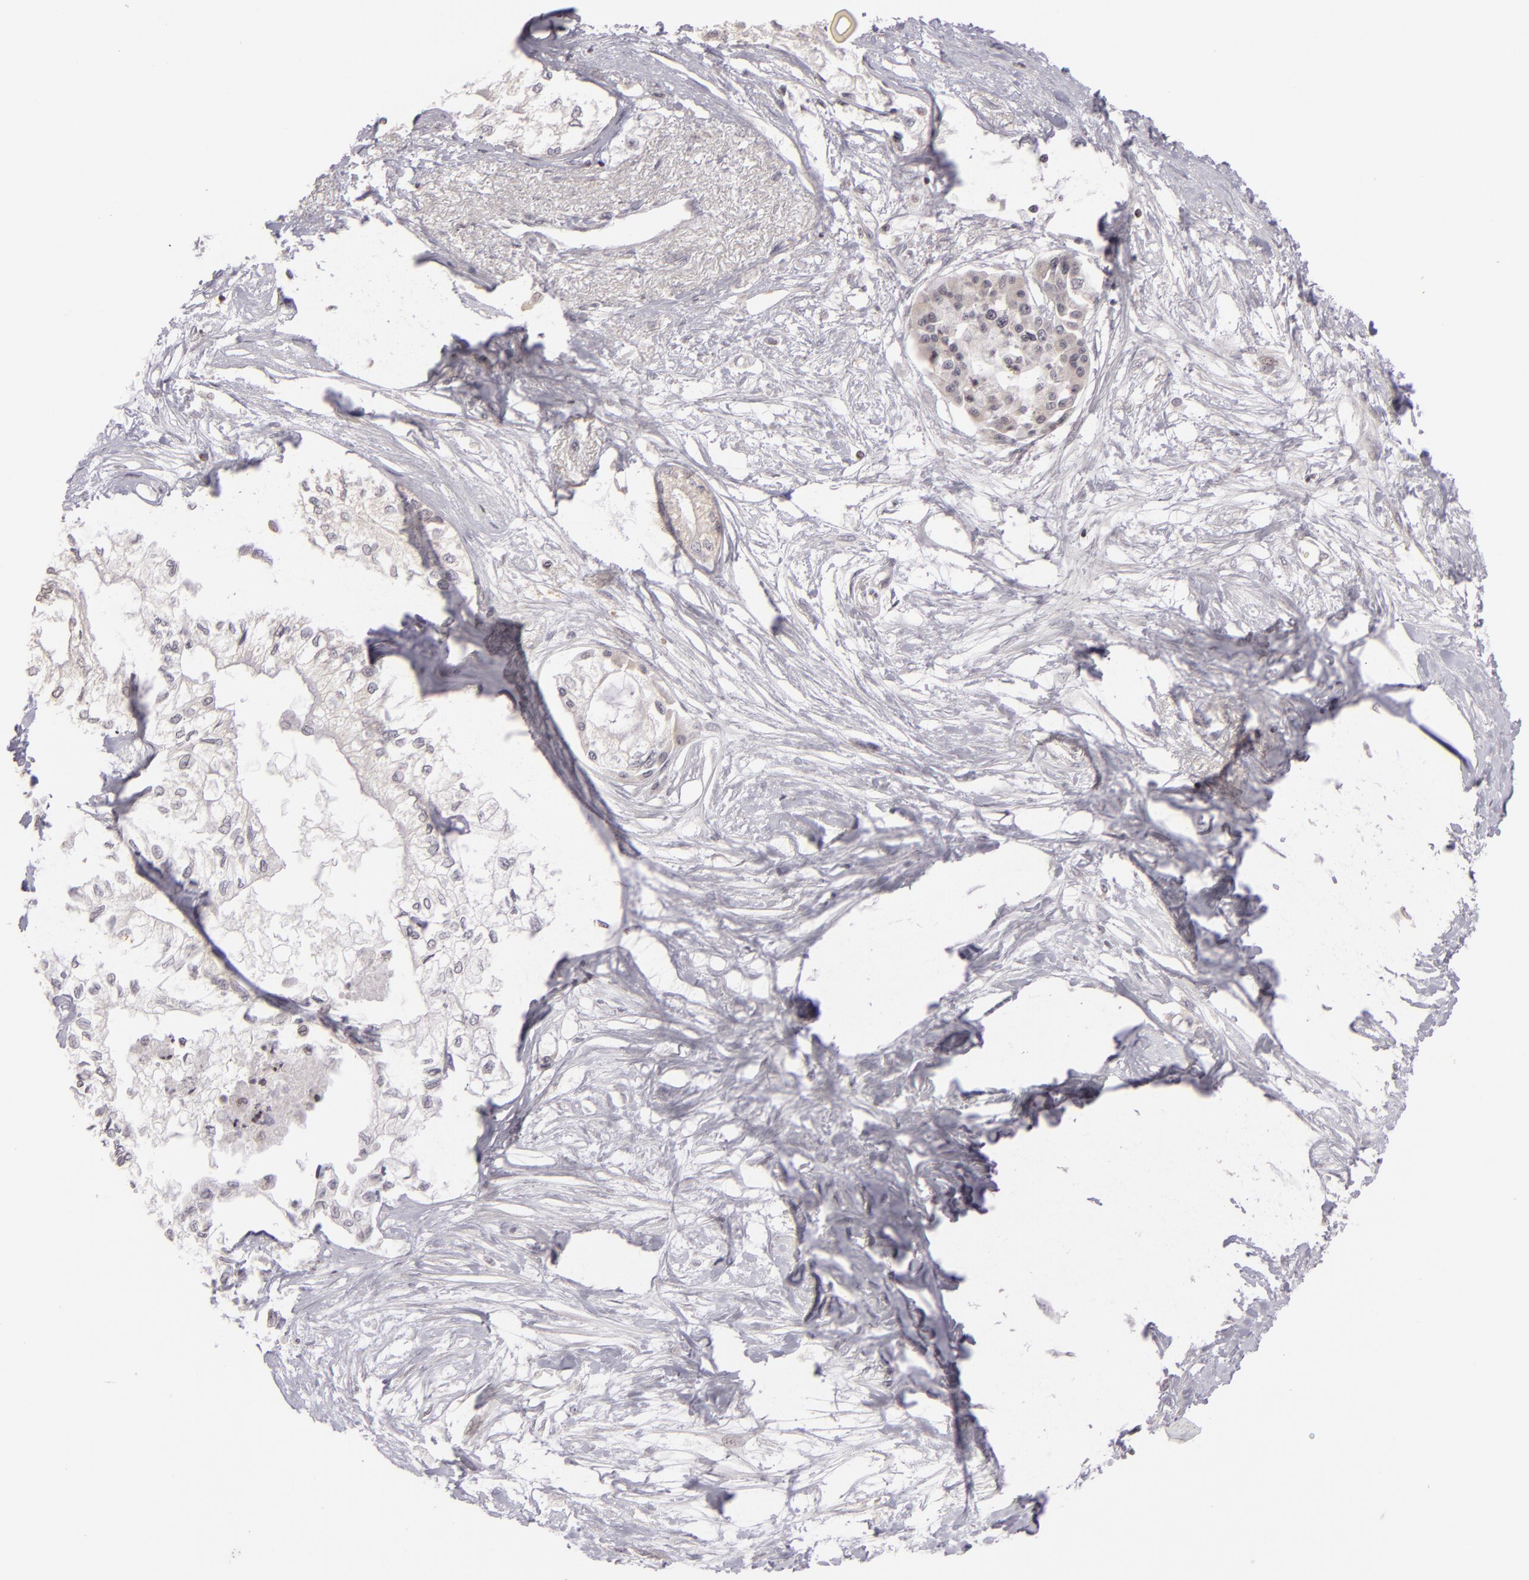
{"staining": {"intensity": "negative", "quantity": "none", "location": "none"}, "tissue": "pancreatic cancer", "cell_type": "Tumor cells", "image_type": "cancer", "snomed": [{"axis": "morphology", "description": "Adenocarcinoma, NOS"}, {"axis": "topography", "description": "Pancreas"}], "caption": "An image of pancreatic adenocarcinoma stained for a protein exhibits no brown staining in tumor cells. (Stains: DAB immunohistochemistry (IHC) with hematoxylin counter stain, Microscopy: brightfield microscopy at high magnification).", "gene": "AKAP6", "patient": {"sex": "male", "age": 79}}